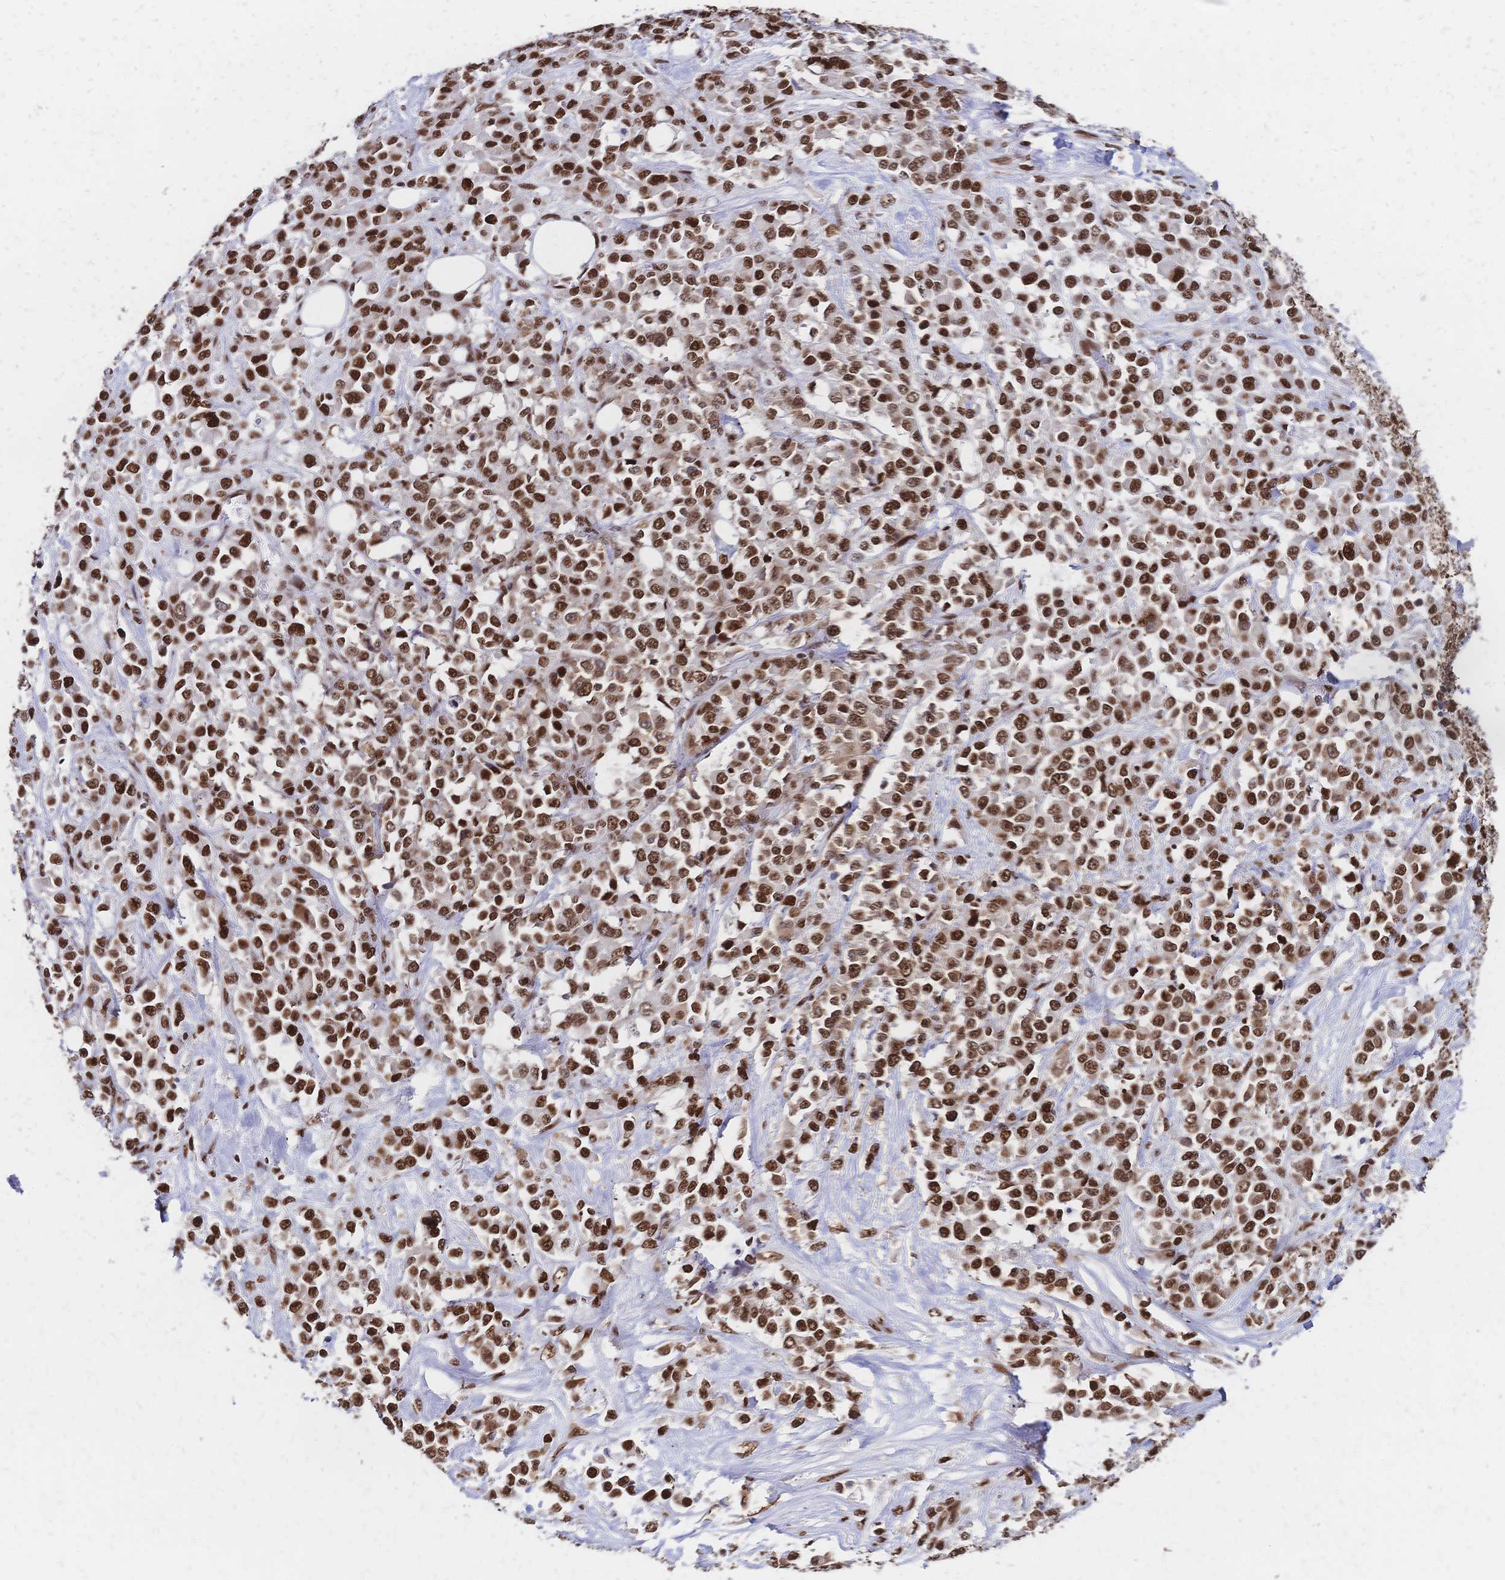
{"staining": {"intensity": "moderate", "quantity": ">75%", "location": "nuclear"}, "tissue": "stomach cancer", "cell_type": "Tumor cells", "image_type": "cancer", "snomed": [{"axis": "morphology", "description": "Adenocarcinoma, NOS"}, {"axis": "topography", "description": "Stomach"}], "caption": "The photomicrograph demonstrates immunohistochemical staining of adenocarcinoma (stomach). There is moderate nuclear positivity is identified in about >75% of tumor cells.", "gene": "HDGF", "patient": {"sex": "female", "age": 76}}